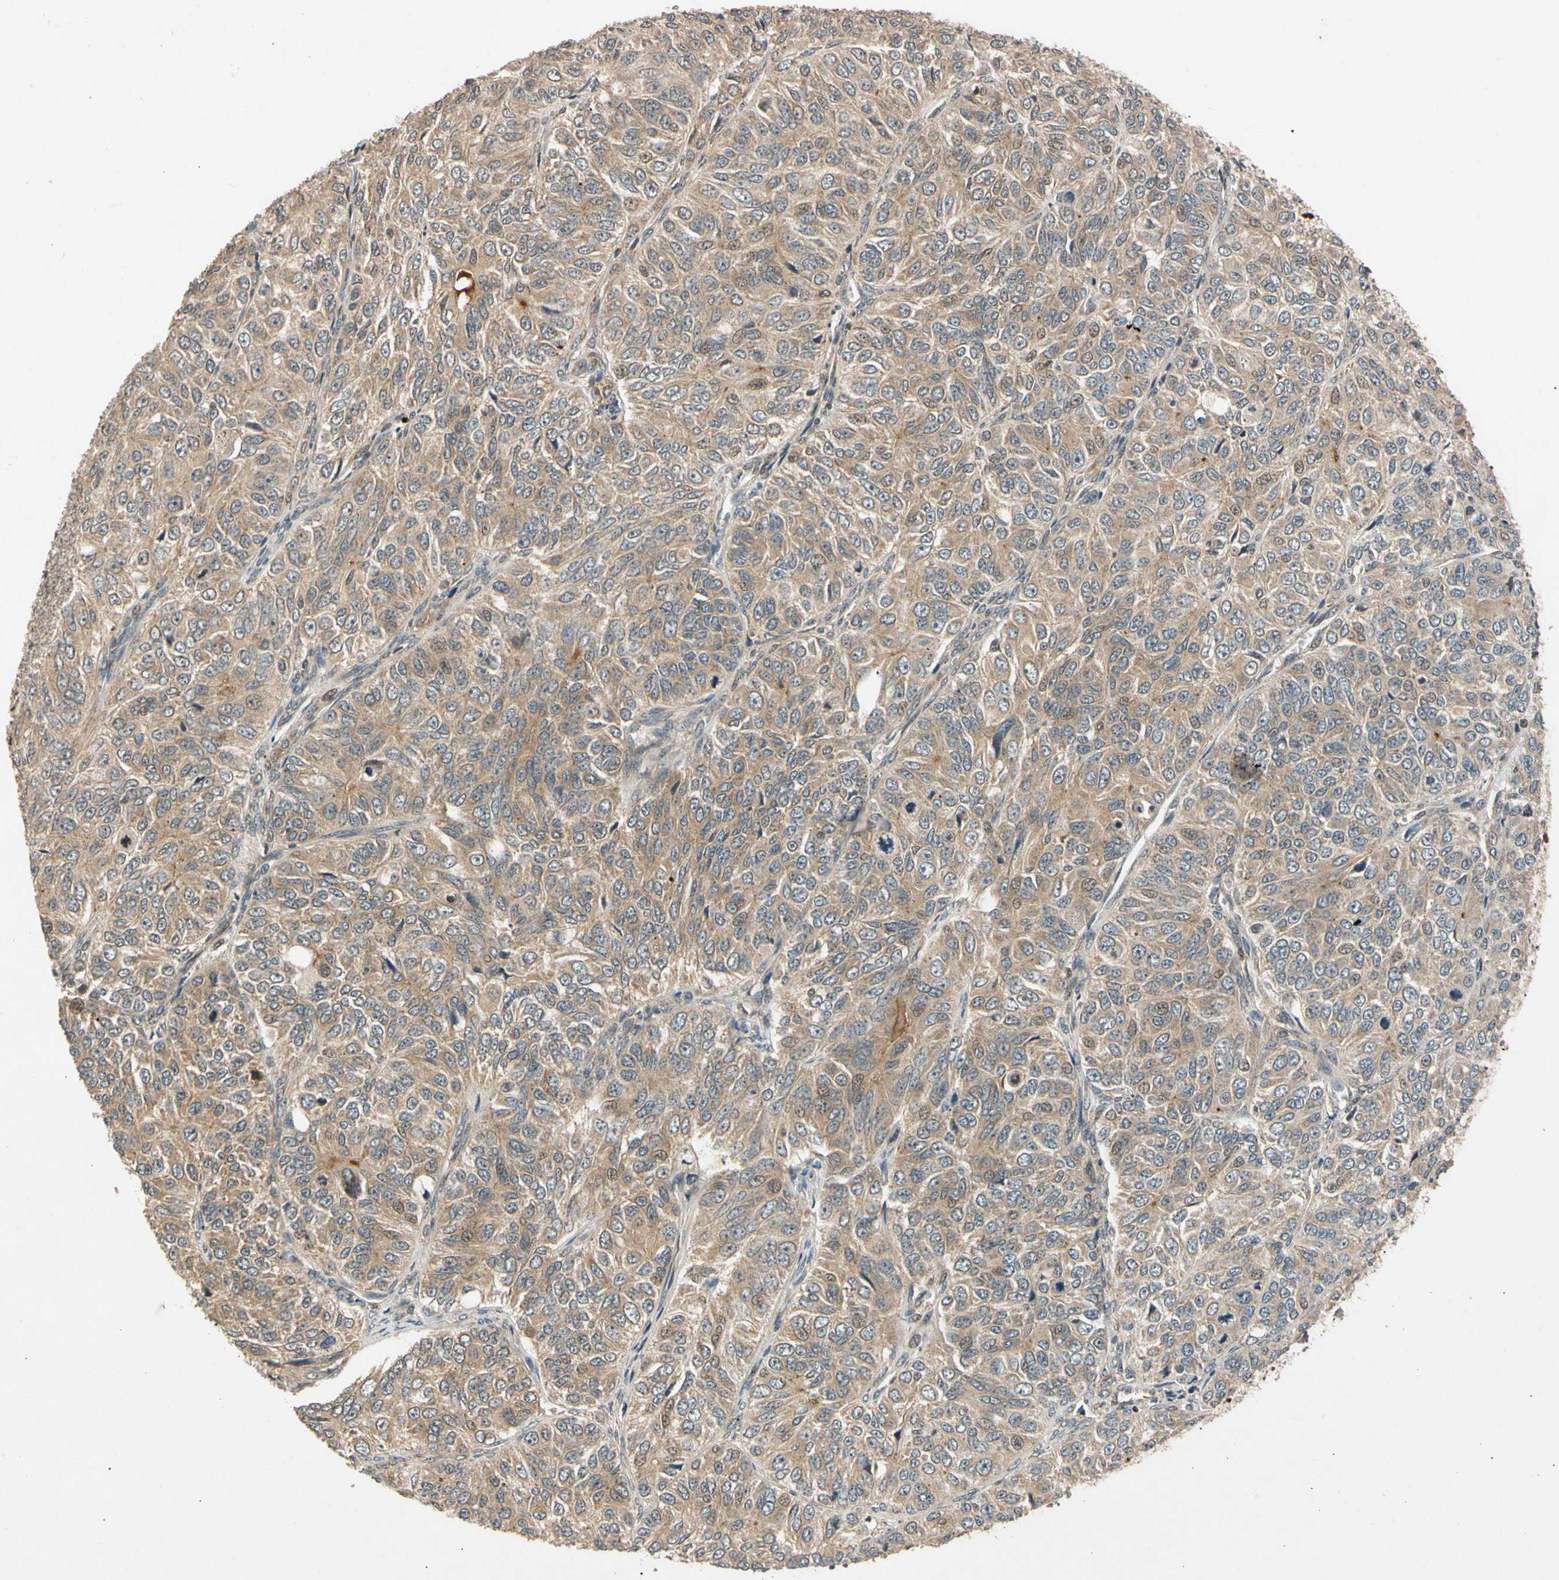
{"staining": {"intensity": "moderate", "quantity": ">75%", "location": "cytoplasmic/membranous"}, "tissue": "ovarian cancer", "cell_type": "Tumor cells", "image_type": "cancer", "snomed": [{"axis": "morphology", "description": "Carcinoma, endometroid"}, {"axis": "topography", "description": "Ovary"}], "caption": "Immunohistochemistry (IHC) histopathology image of human endometroid carcinoma (ovarian) stained for a protein (brown), which exhibits medium levels of moderate cytoplasmic/membranous expression in about >75% of tumor cells.", "gene": "MRPS22", "patient": {"sex": "female", "age": 51}}